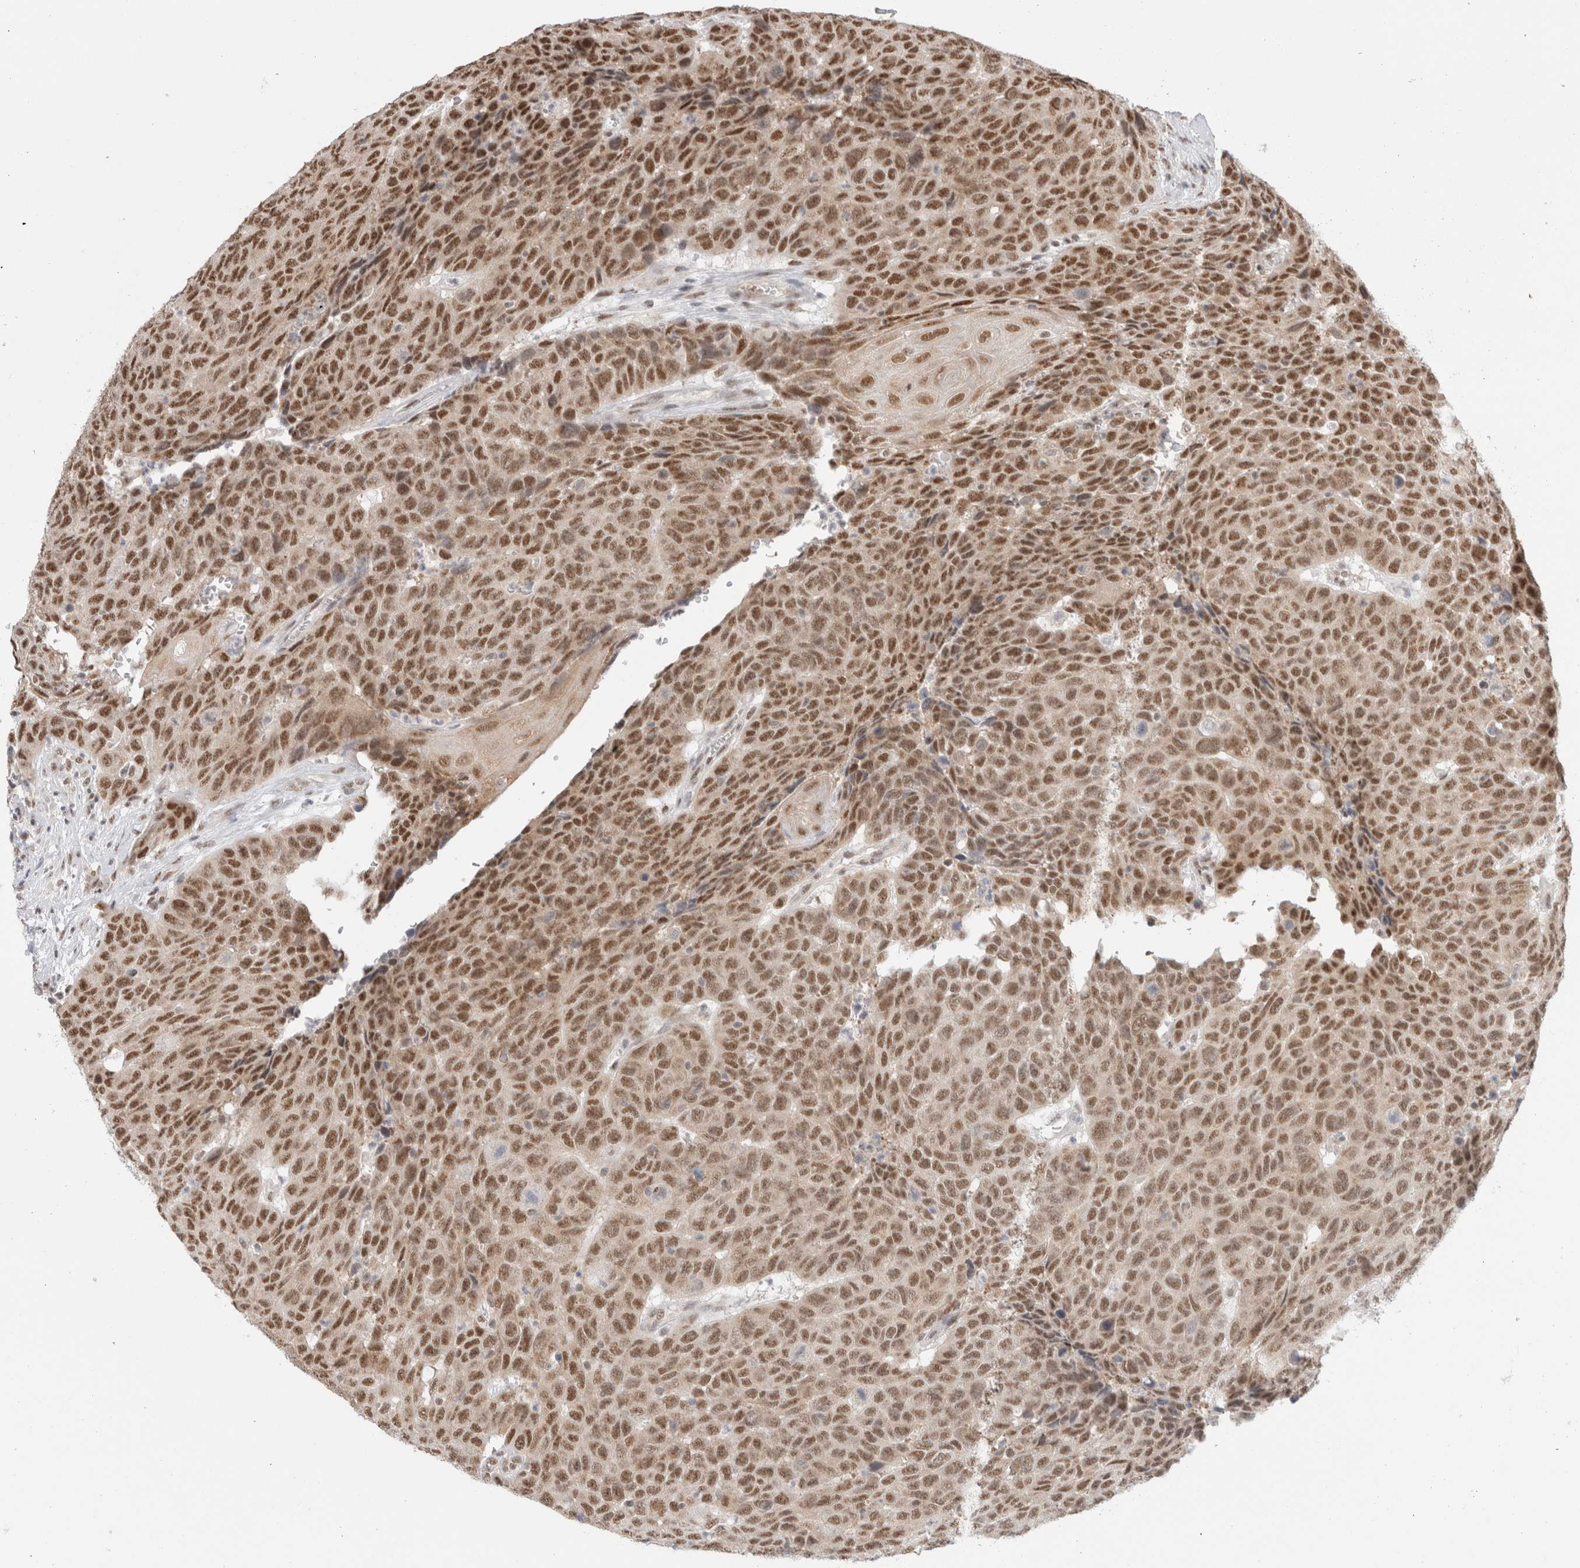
{"staining": {"intensity": "moderate", "quantity": ">75%", "location": "nuclear"}, "tissue": "head and neck cancer", "cell_type": "Tumor cells", "image_type": "cancer", "snomed": [{"axis": "morphology", "description": "Squamous cell carcinoma, NOS"}, {"axis": "topography", "description": "Head-Neck"}], "caption": "Immunohistochemistry histopathology image of squamous cell carcinoma (head and neck) stained for a protein (brown), which shows medium levels of moderate nuclear expression in about >75% of tumor cells.", "gene": "TRMT12", "patient": {"sex": "male", "age": 66}}